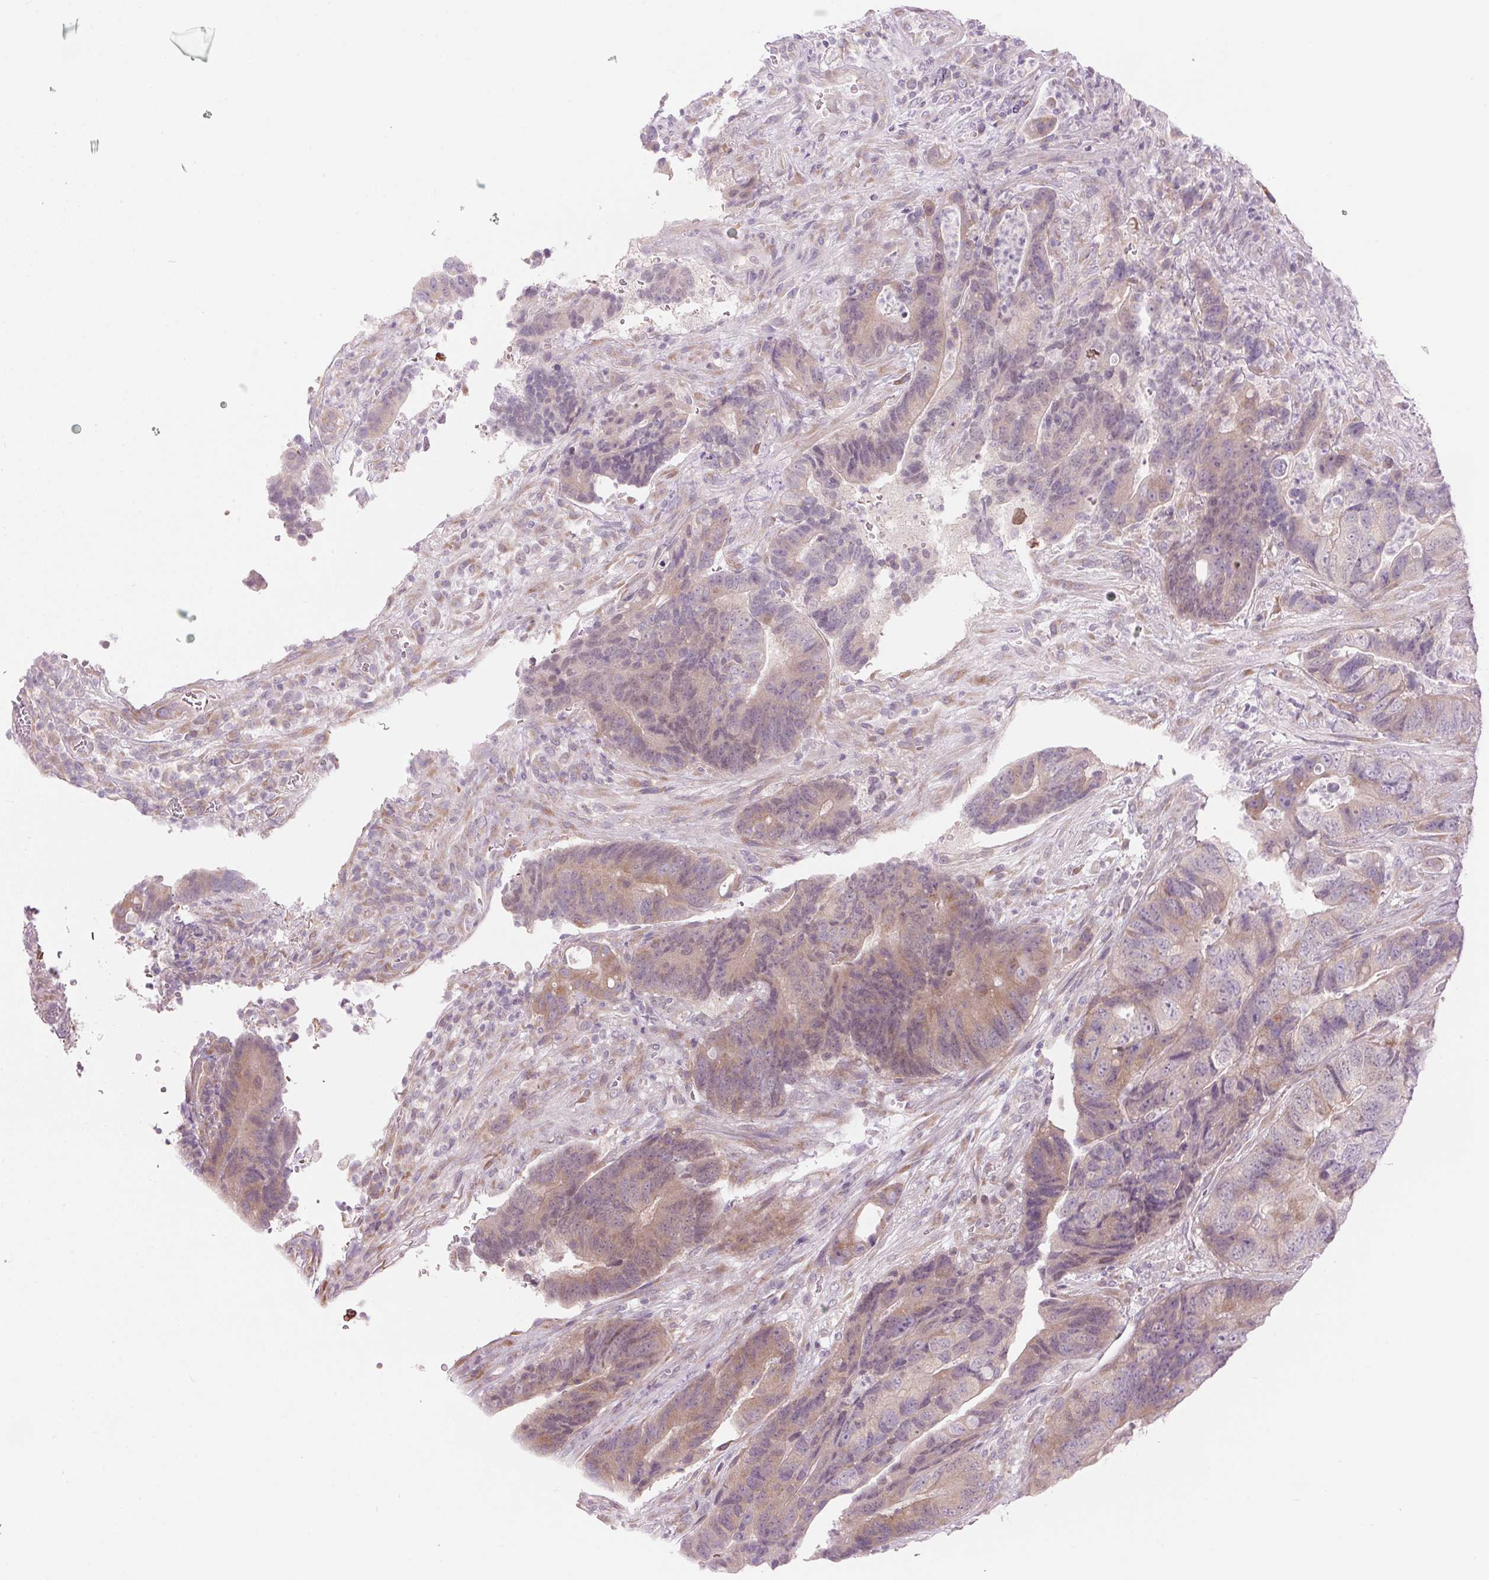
{"staining": {"intensity": "weak", "quantity": "25%-75%", "location": "cytoplasmic/membranous"}, "tissue": "colorectal cancer", "cell_type": "Tumor cells", "image_type": "cancer", "snomed": [{"axis": "morphology", "description": "Normal tissue, NOS"}, {"axis": "morphology", "description": "Adenocarcinoma, NOS"}, {"axis": "topography", "description": "Colon"}], "caption": "Colorectal cancer stained with a brown dye reveals weak cytoplasmic/membranous positive positivity in approximately 25%-75% of tumor cells.", "gene": "GNMT", "patient": {"sex": "female", "age": 48}}